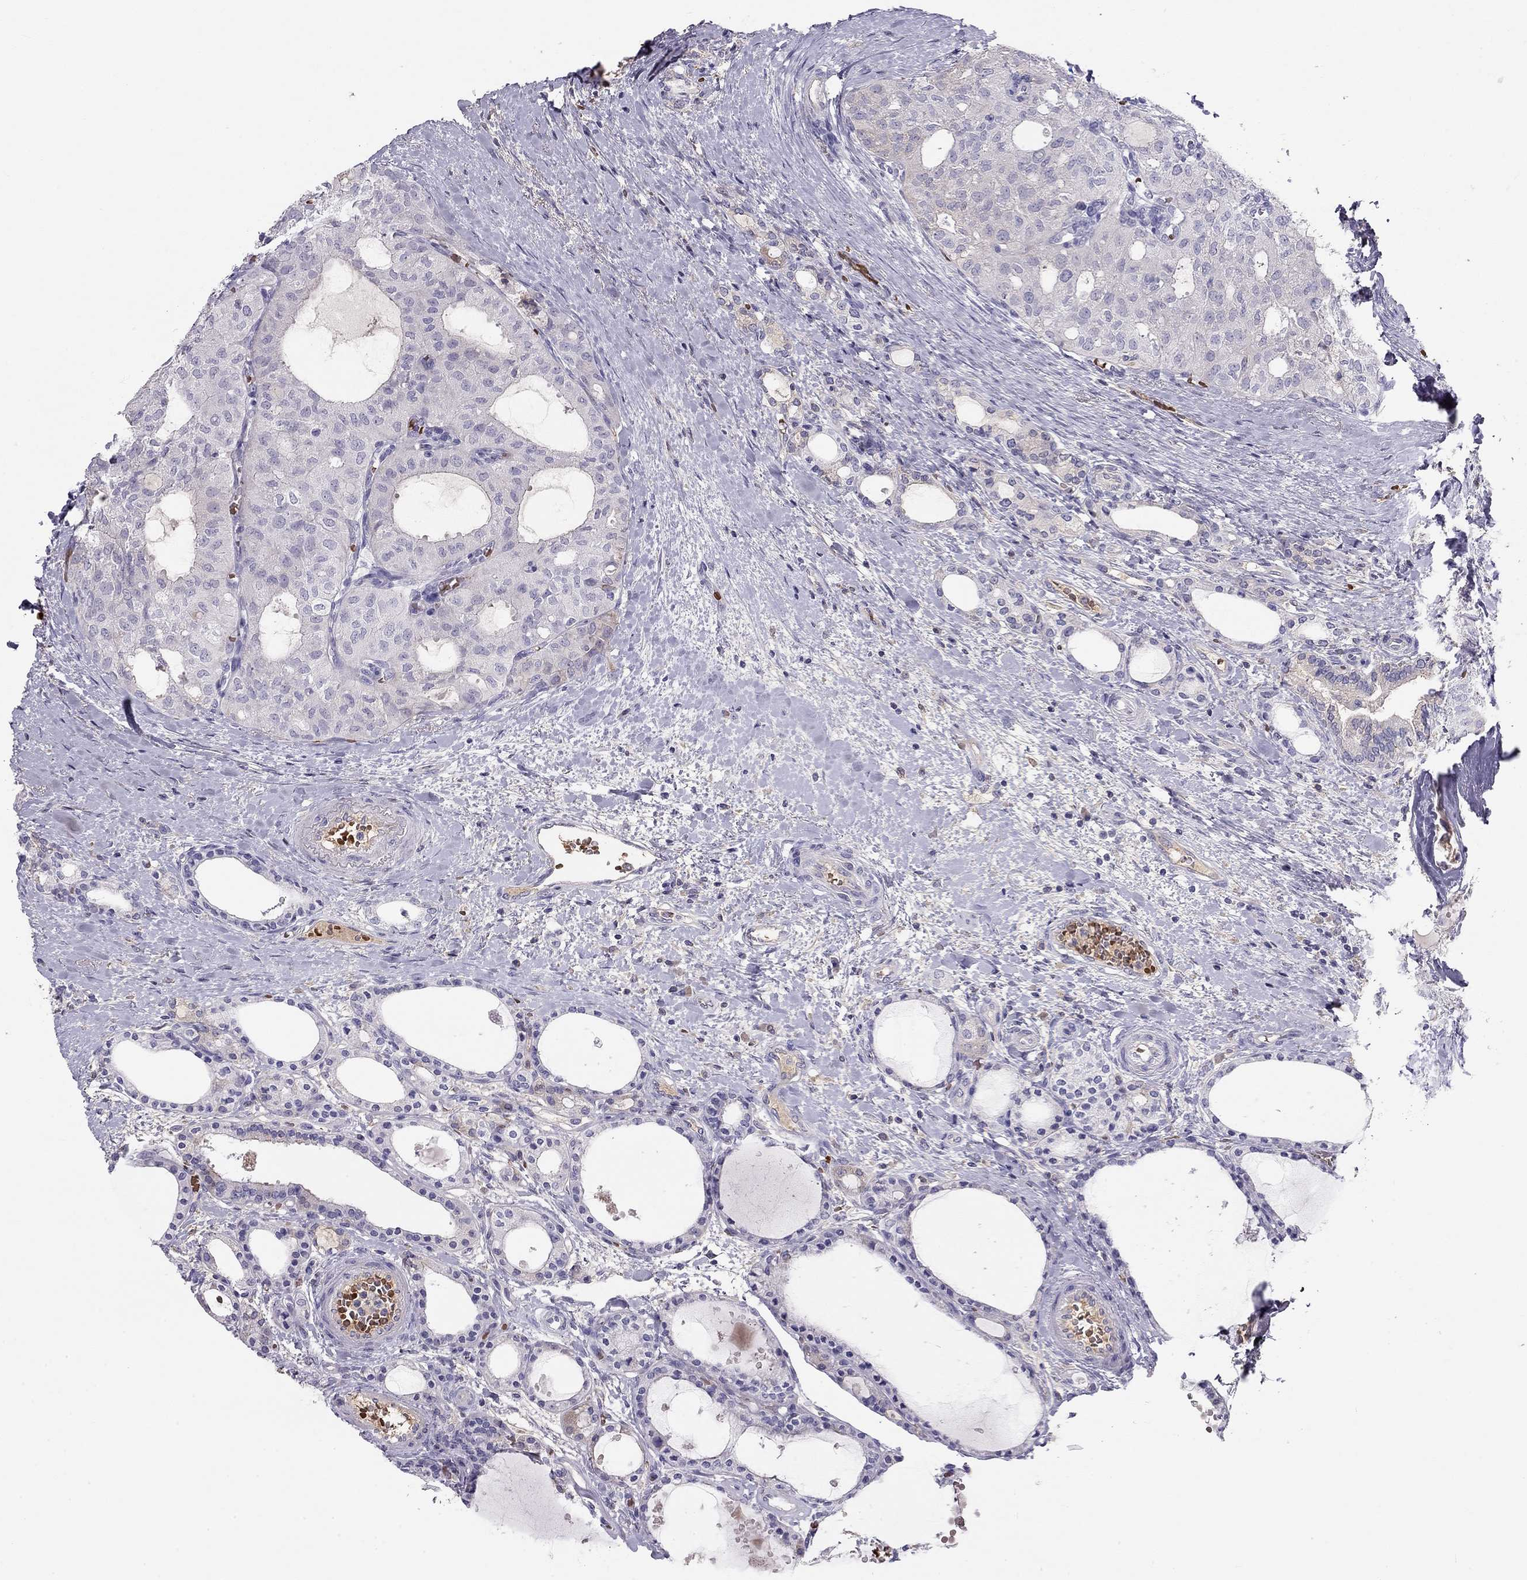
{"staining": {"intensity": "negative", "quantity": "none", "location": "none"}, "tissue": "thyroid cancer", "cell_type": "Tumor cells", "image_type": "cancer", "snomed": [{"axis": "morphology", "description": "Follicular adenoma carcinoma, NOS"}, {"axis": "topography", "description": "Thyroid gland"}], "caption": "Histopathology image shows no significant protein positivity in tumor cells of thyroid cancer (follicular adenoma carcinoma).", "gene": "RHD", "patient": {"sex": "male", "age": 75}}